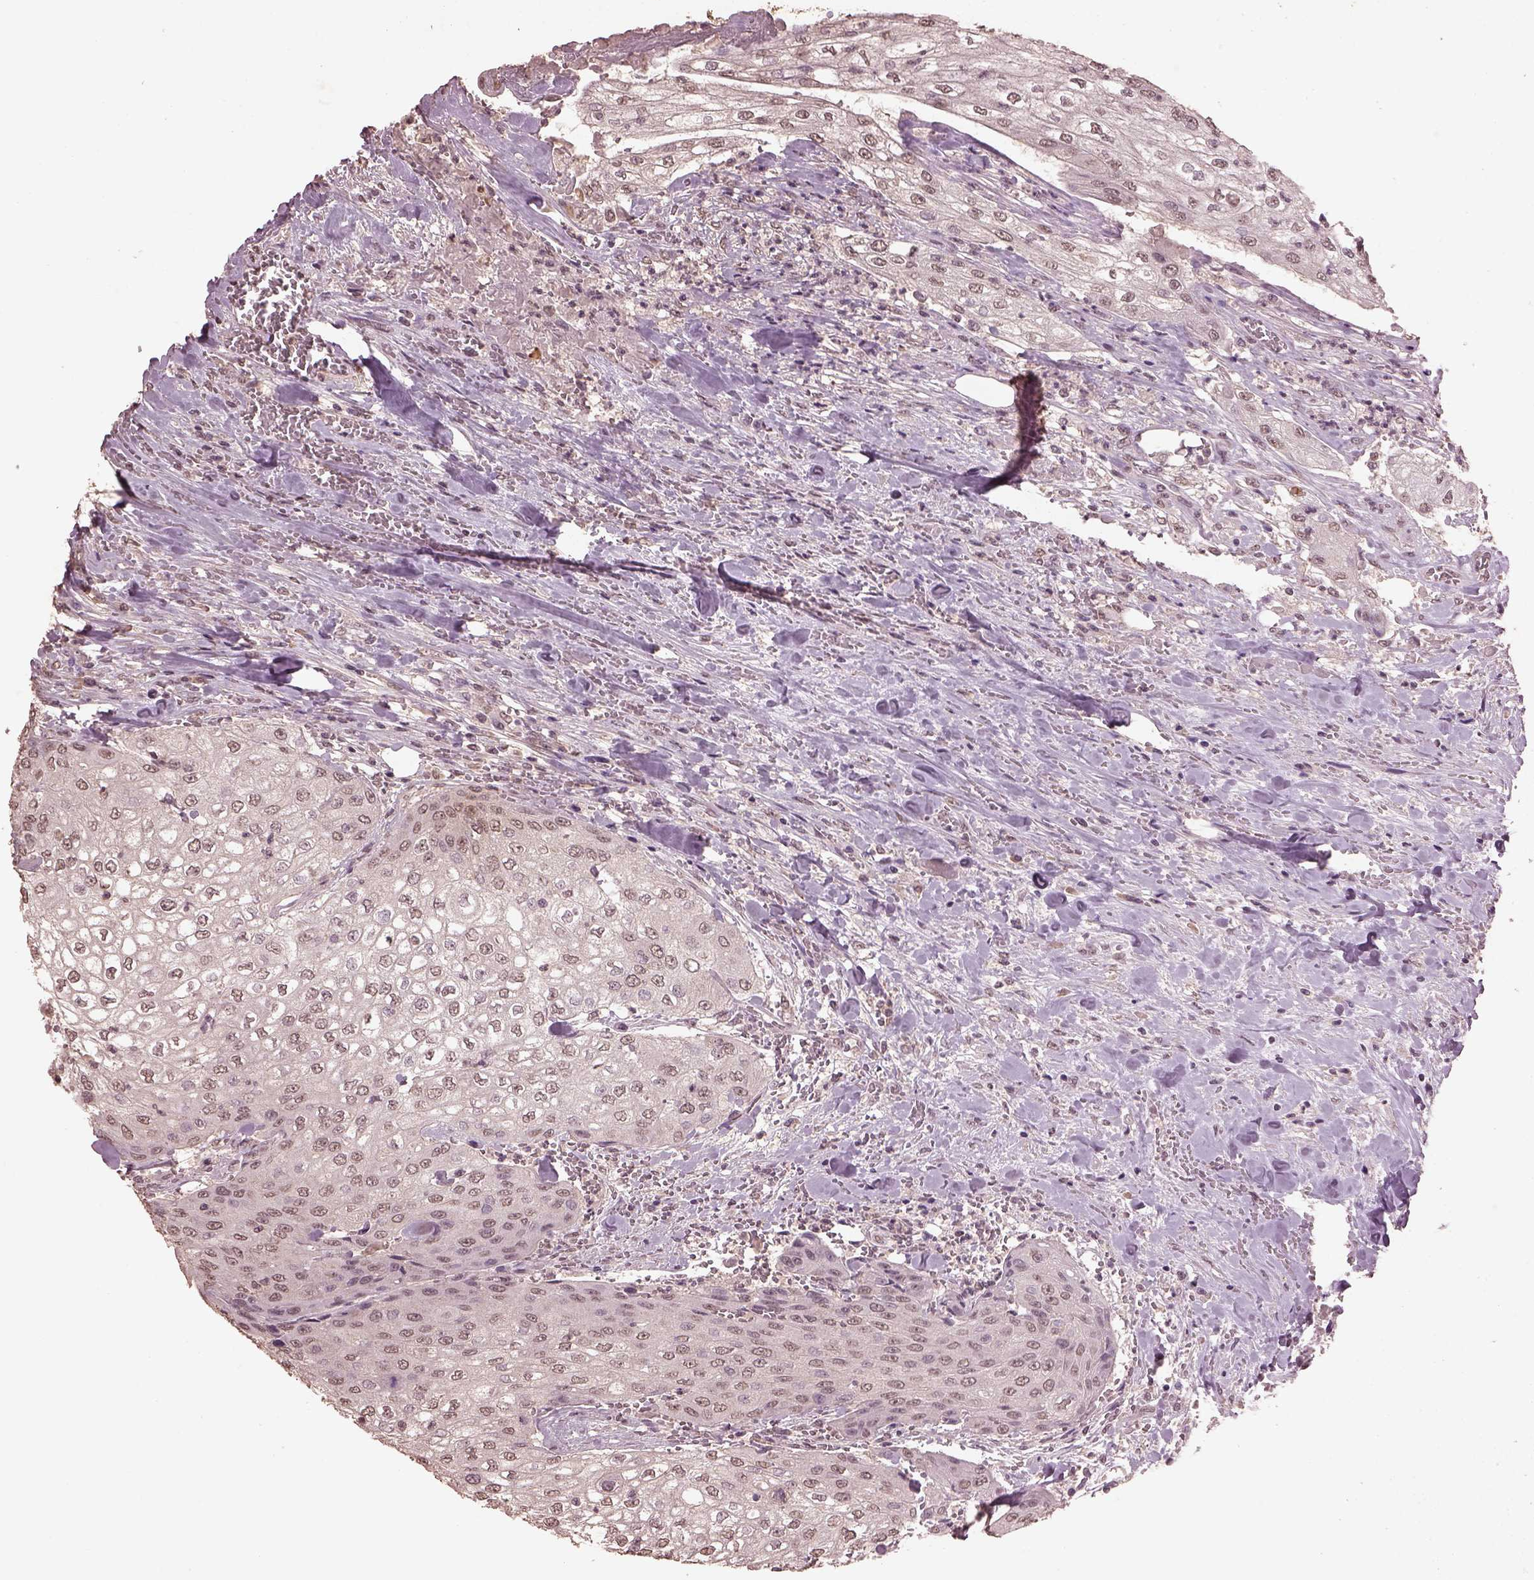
{"staining": {"intensity": "weak", "quantity": "<25%", "location": "nuclear"}, "tissue": "urothelial cancer", "cell_type": "Tumor cells", "image_type": "cancer", "snomed": [{"axis": "morphology", "description": "Urothelial carcinoma, High grade"}, {"axis": "topography", "description": "Urinary bladder"}], "caption": "Immunohistochemistry image of high-grade urothelial carcinoma stained for a protein (brown), which displays no staining in tumor cells. (DAB (3,3'-diaminobenzidine) immunohistochemistry (IHC), high magnification).", "gene": "CPT1C", "patient": {"sex": "male", "age": 62}}